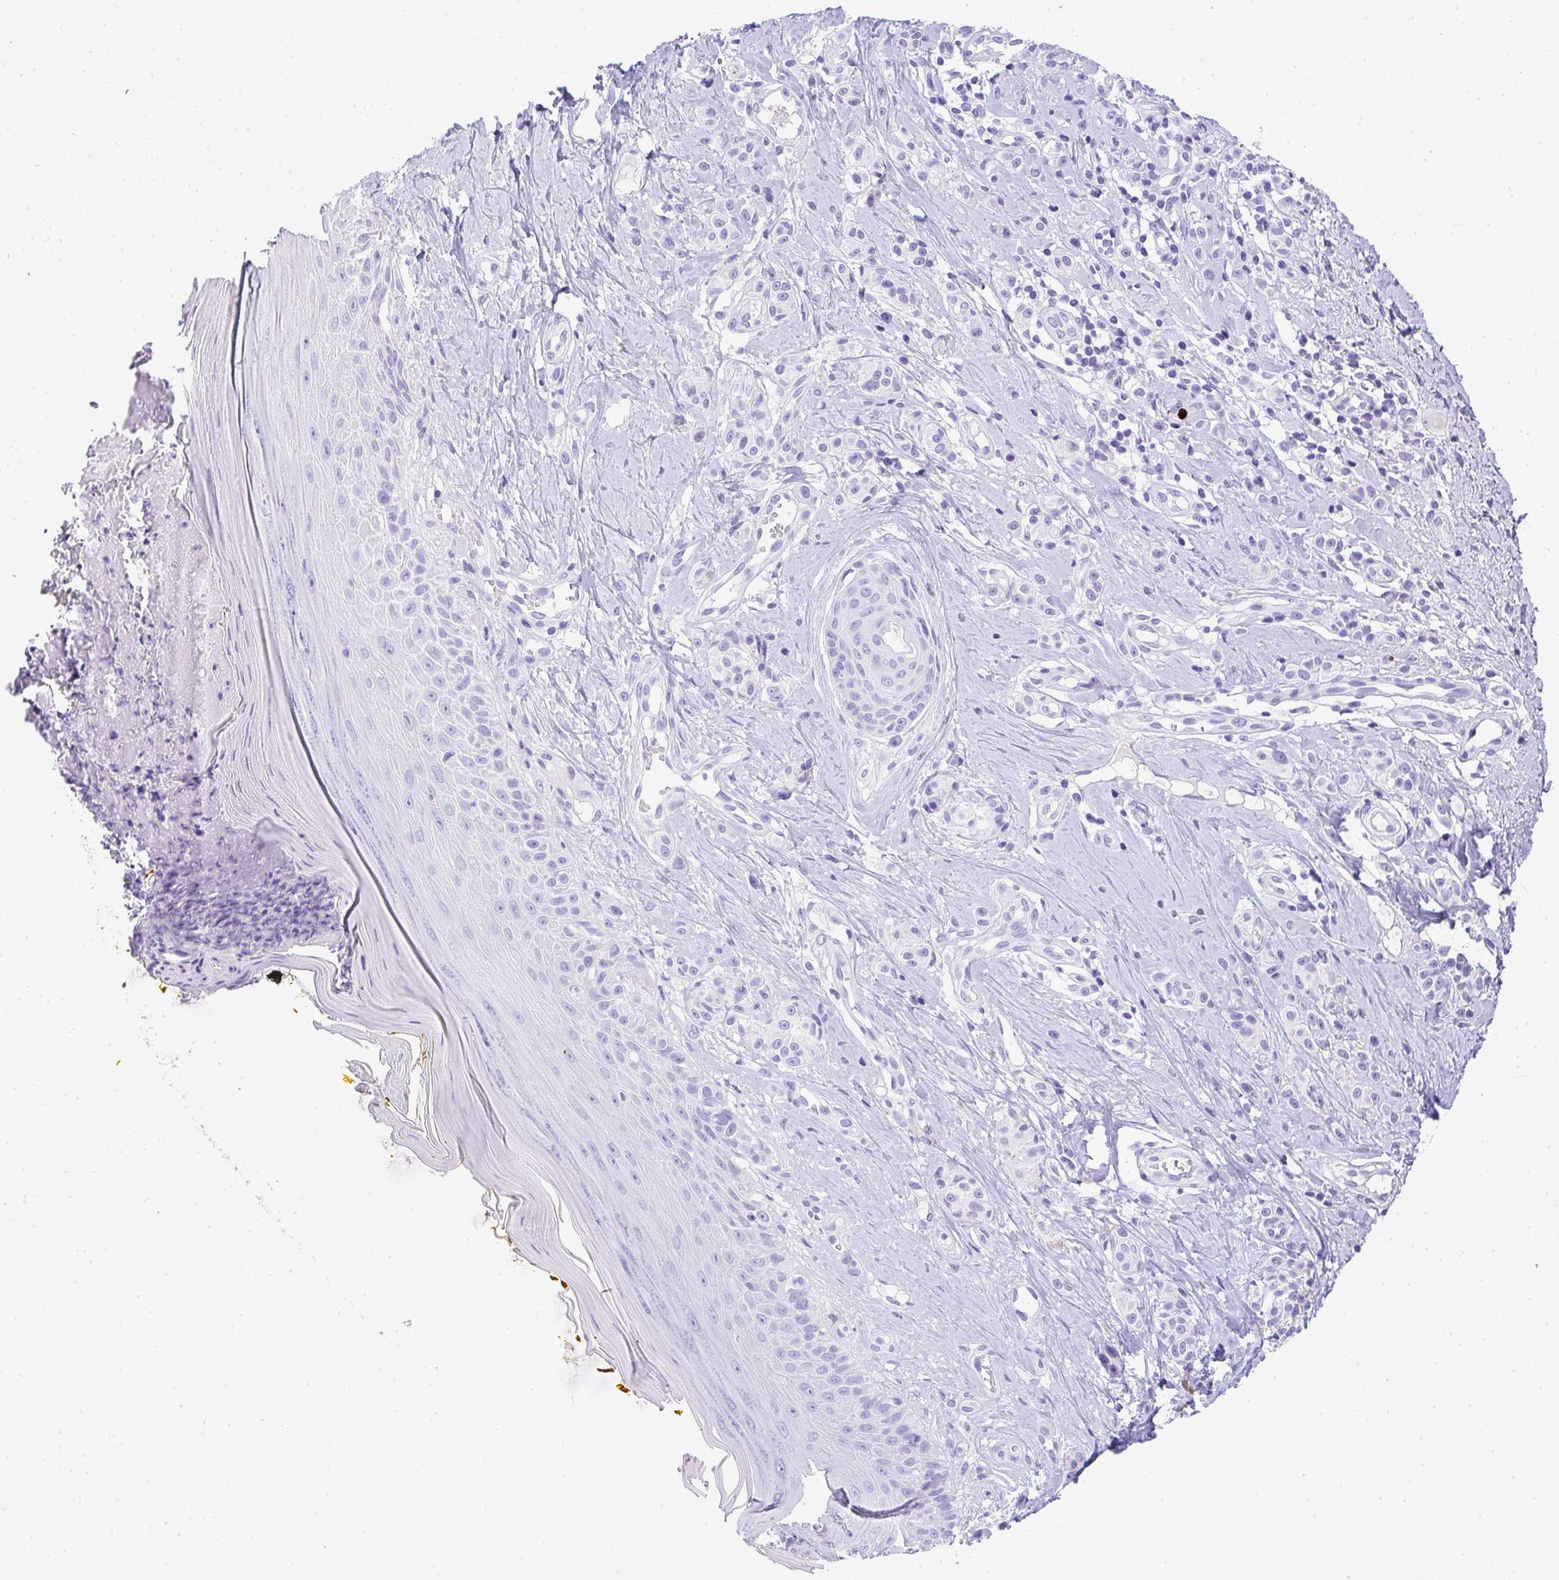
{"staining": {"intensity": "negative", "quantity": "none", "location": "none"}, "tissue": "melanoma", "cell_type": "Tumor cells", "image_type": "cancer", "snomed": [{"axis": "morphology", "description": "Malignant melanoma, NOS"}, {"axis": "topography", "description": "Skin"}], "caption": "The histopathology image displays no significant positivity in tumor cells of malignant melanoma.", "gene": "AVIL", "patient": {"sex": "male", "age": 74}}